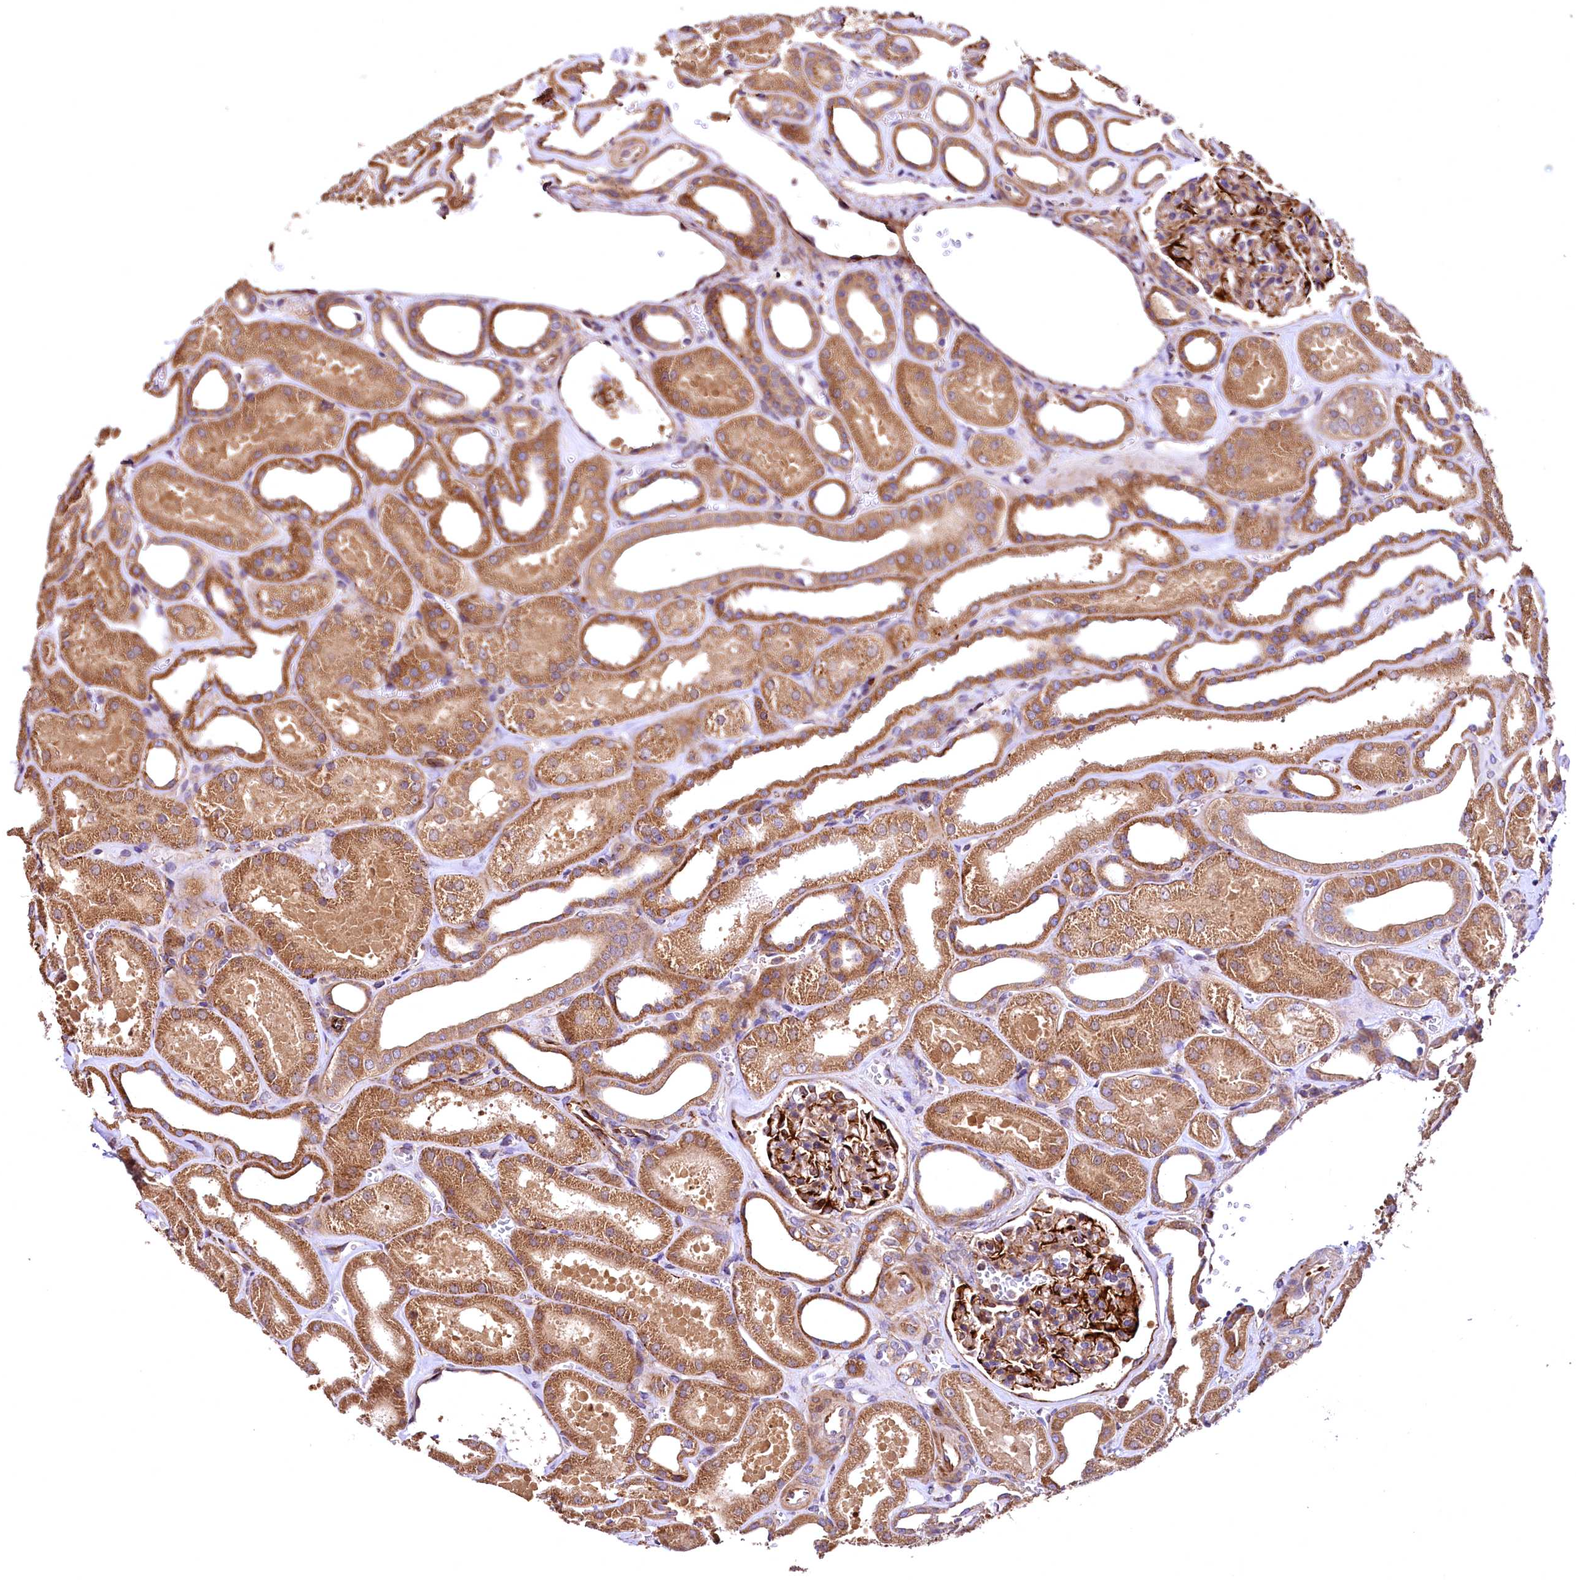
{"staining": {"intensity": "strong", "quantity": ">75%", "location": "cytoplasmic/membranous"}, "tissue": "kidney", "cell_type": "Cells in glomeruli", "image_type": "normal", "snomed": [{"axis": "morphology", "description": "Normal tissue, NOS"}, {"axis": "morphology", "description": "Adenocarcinoma, NOS"}, {"axis": "topography", "description": "Kidney"}], "caption": "Cells in glomeruli display strong cytoplasmic/membranous positivity in approximately >75% of cells in unremarkable kidney. The staining was performed using DAB (3,3'-diaminobenzidine), with brown indicating positive protein expression. Nuclei are stained blue with hematoxylin.", "gene": "RASSF1", "patient": {"sex": "female", "age": 68}}